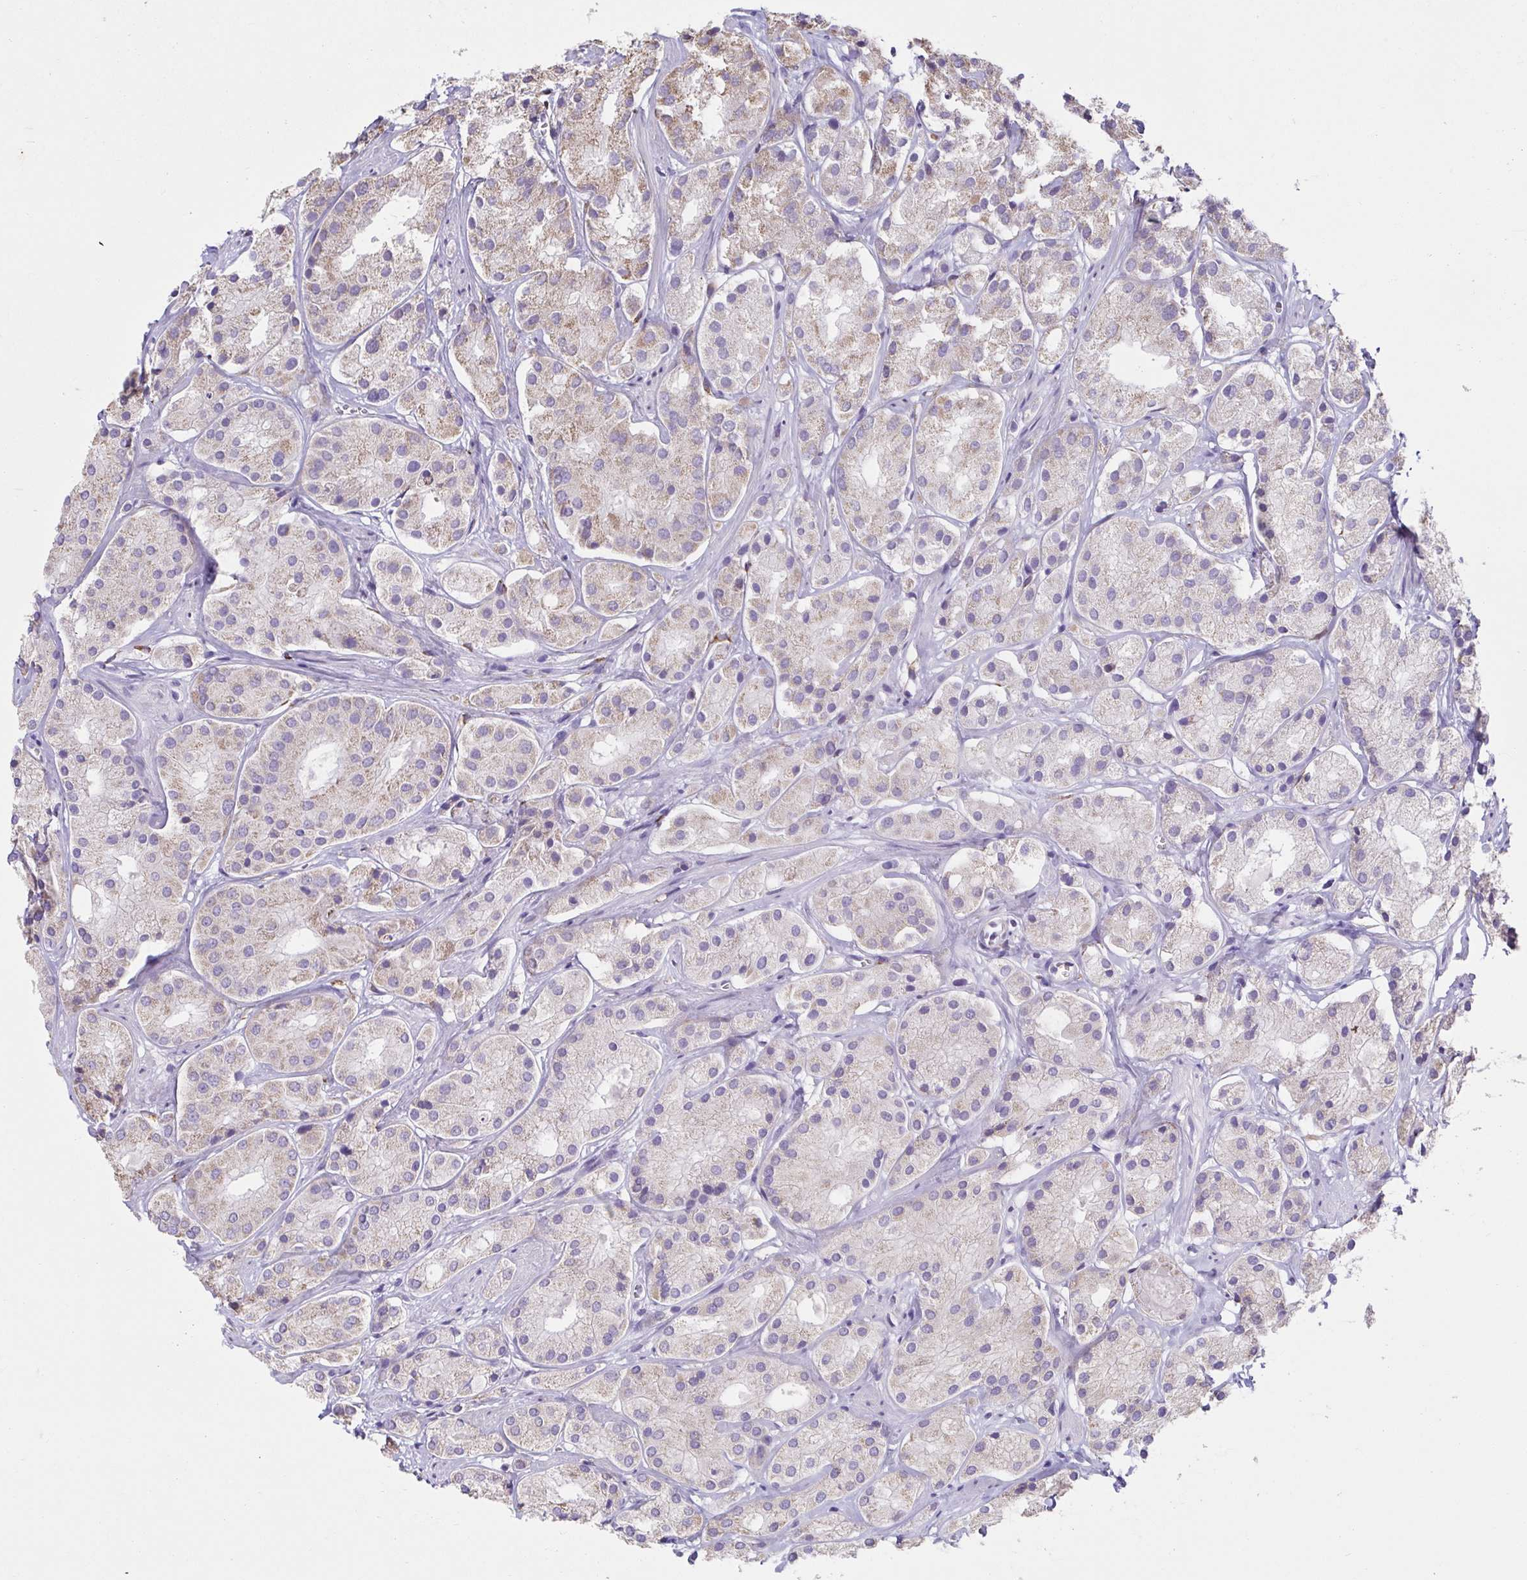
{"staining": {"intensity": "moderate", "quantity": "25%-75%", "location": "cytoplasmic/membranous"}, "tissue": "prostate cancer", "cell_type": "Tumor cells", "image_type": "cancer", "snomed": [{"axis": "morphology", "description": "Adenocarcinoma, Low grade"}, {"axis": "topography", "description": "Prostate"}], "caption": "This is an image of immunohistochemistry (IHC) staining of prostate cancer (adenocarcinoma (low-grade)), which shows moderate positivity in the cytoplasmic/membranous of tumor cells.", "gene": "CXCR1", "patient": {"sex": "male", "age": 69}}